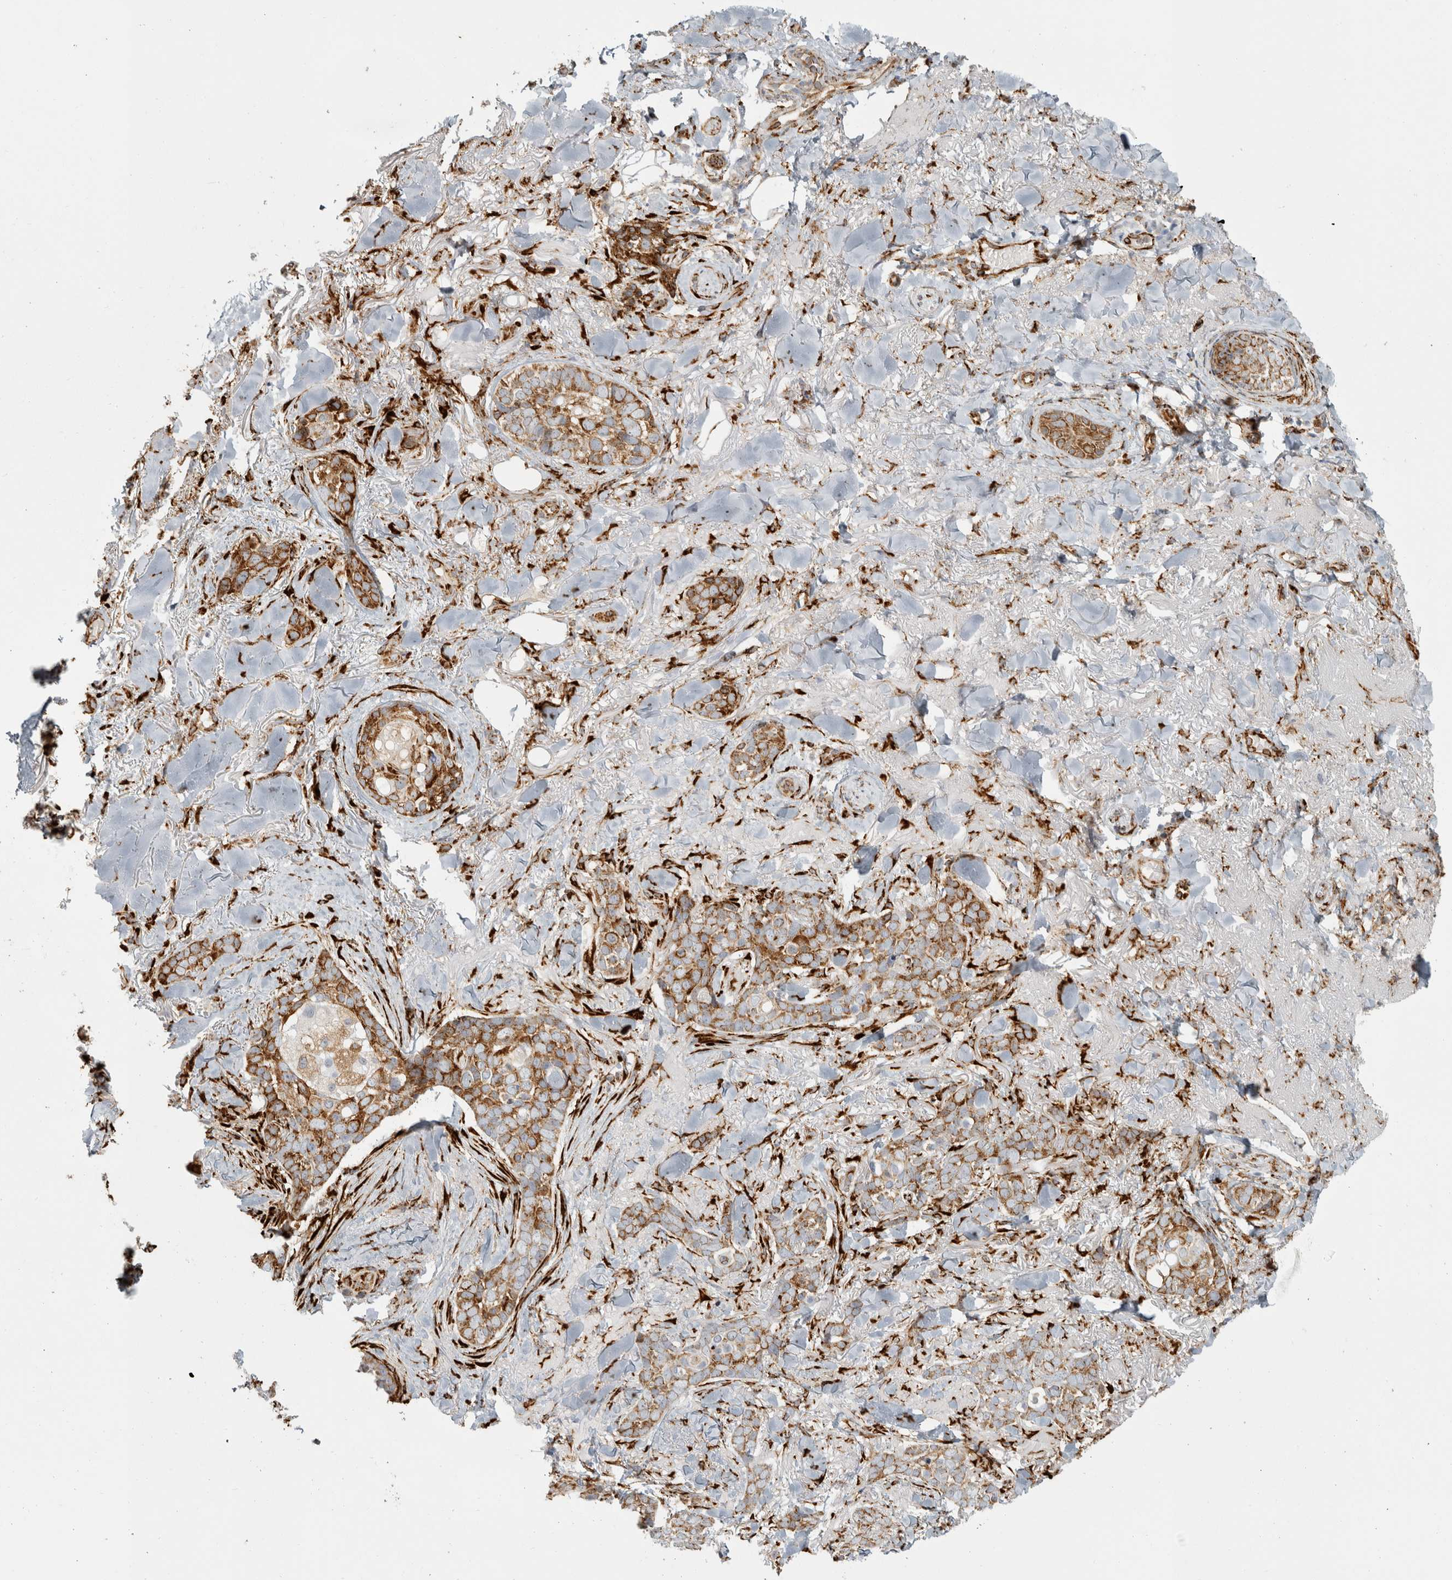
{"staining": {"intensity": "moderate", "quantity": ">75%", "location": "cytoplasmic/membranous"}, "tissue": "skin cancer", "cell_type": "Tumor cells", "image_type": "cancer", "snomed": [{"axis": "morphology", "description": "Basal cell carcinoma"}, {"axis": "topography", "description": "Skin"}], "caption": "Immunohistochemistry image of human skin cancer stained for a protein (brown), which displays medium levels of moderate cytoplasmic/membranous staining in about >75% of tumor cells.", "gene": "OSTN", "patient": {"sex": "female", "age": 82}}